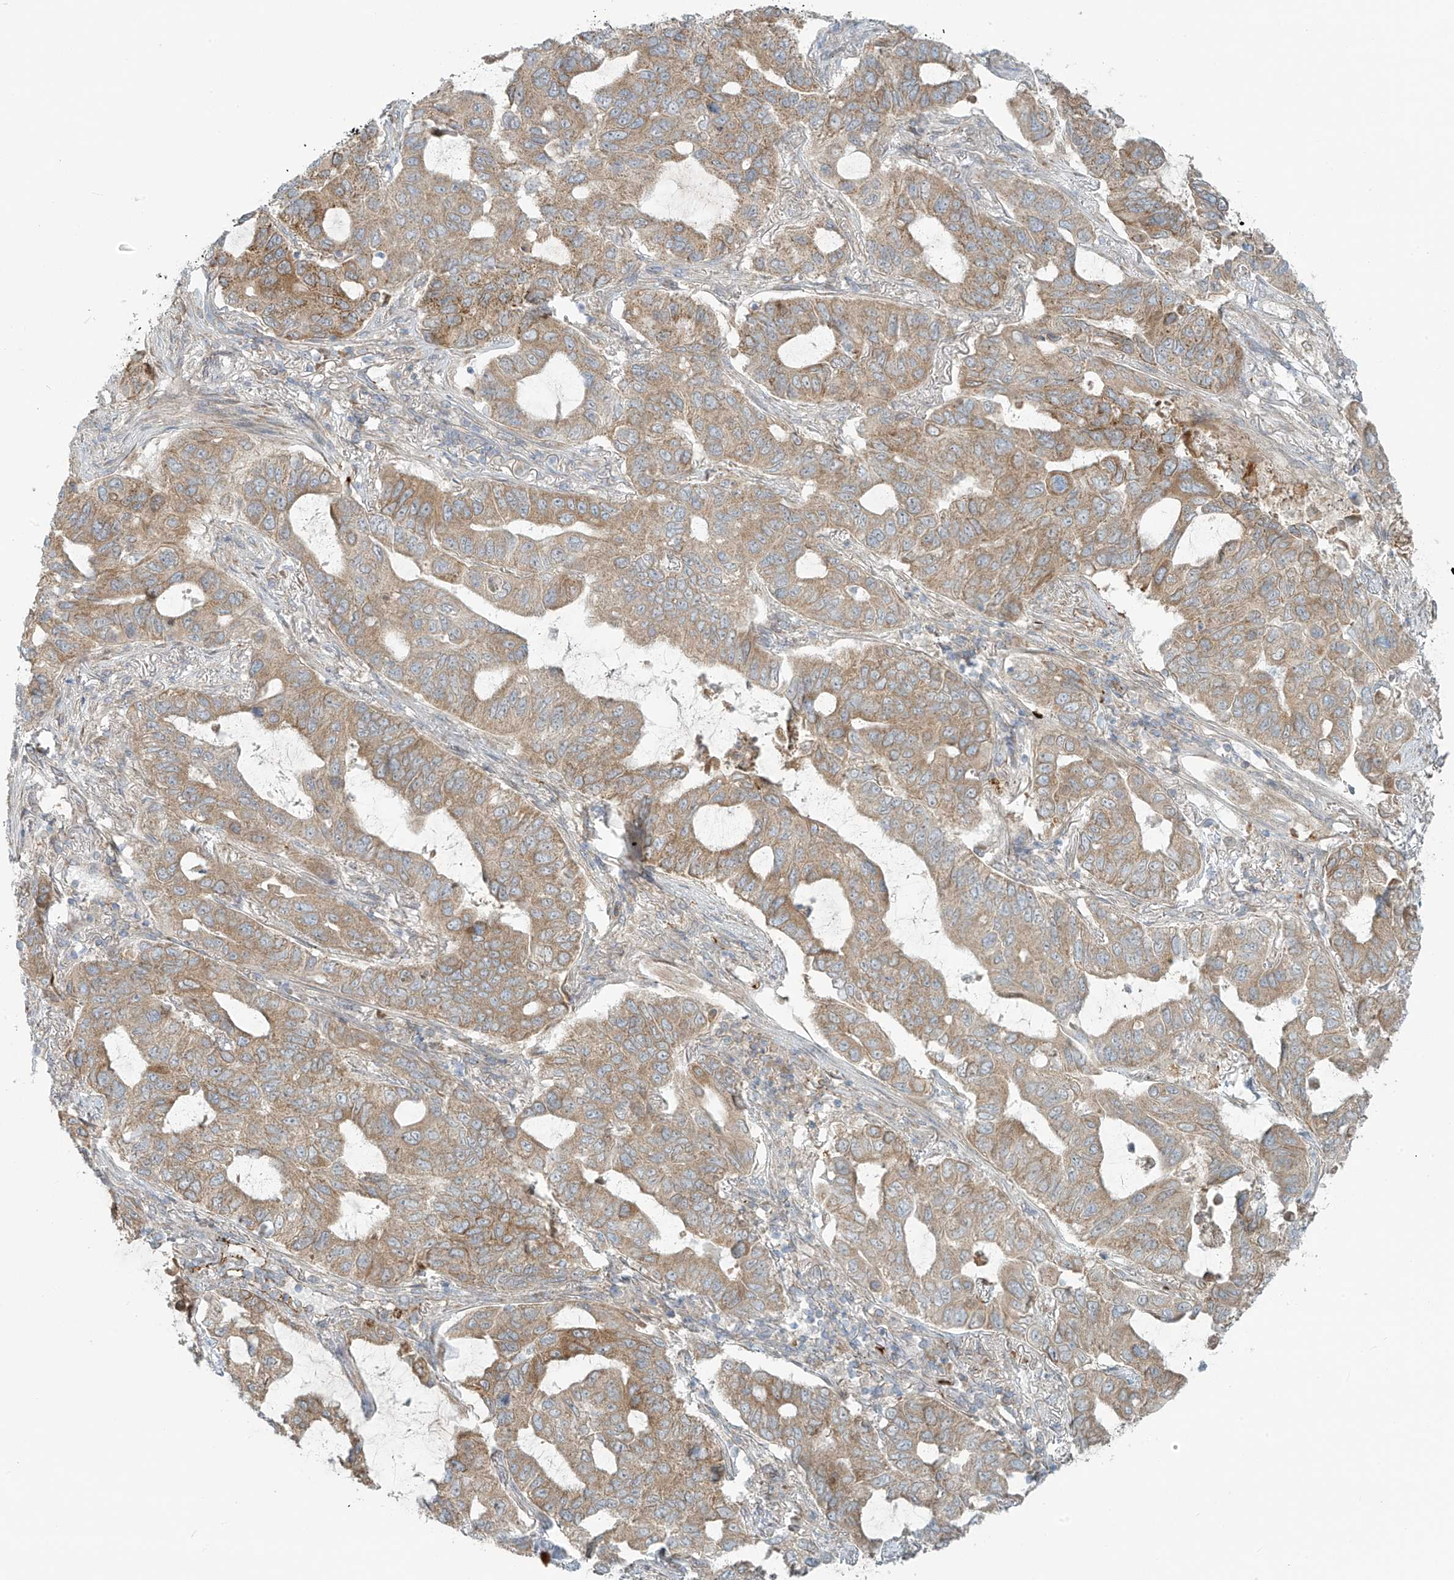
{"staining": {"intensity": "moderate", "quantity": ">75%", "location": "cytoplasmic/membranous"}, "tissue": "lung cancer", "cell_type": "Tumor cells", "image_type": "cancer", "snomed": [{"axis": "morphology", "description": "Adenocarcinoma, NOS"}, {"axis": "topography", "description": "Lung"}], "caption": "Immunohistochemistry (IHC) staining of adenocarcinoma (lung), which displays medium levels of moderate cytoplasmic/membranous expression in approximately >75% of tumor cells indicating moderate cytoplasmic/membranous protein staining. The staining was performed using DAB (brown) for protein detection and nuclei were counterstained in hematoxylin (blue).", "gene": "LZTS3", "patient": {"sex": "male", "age": 64}}